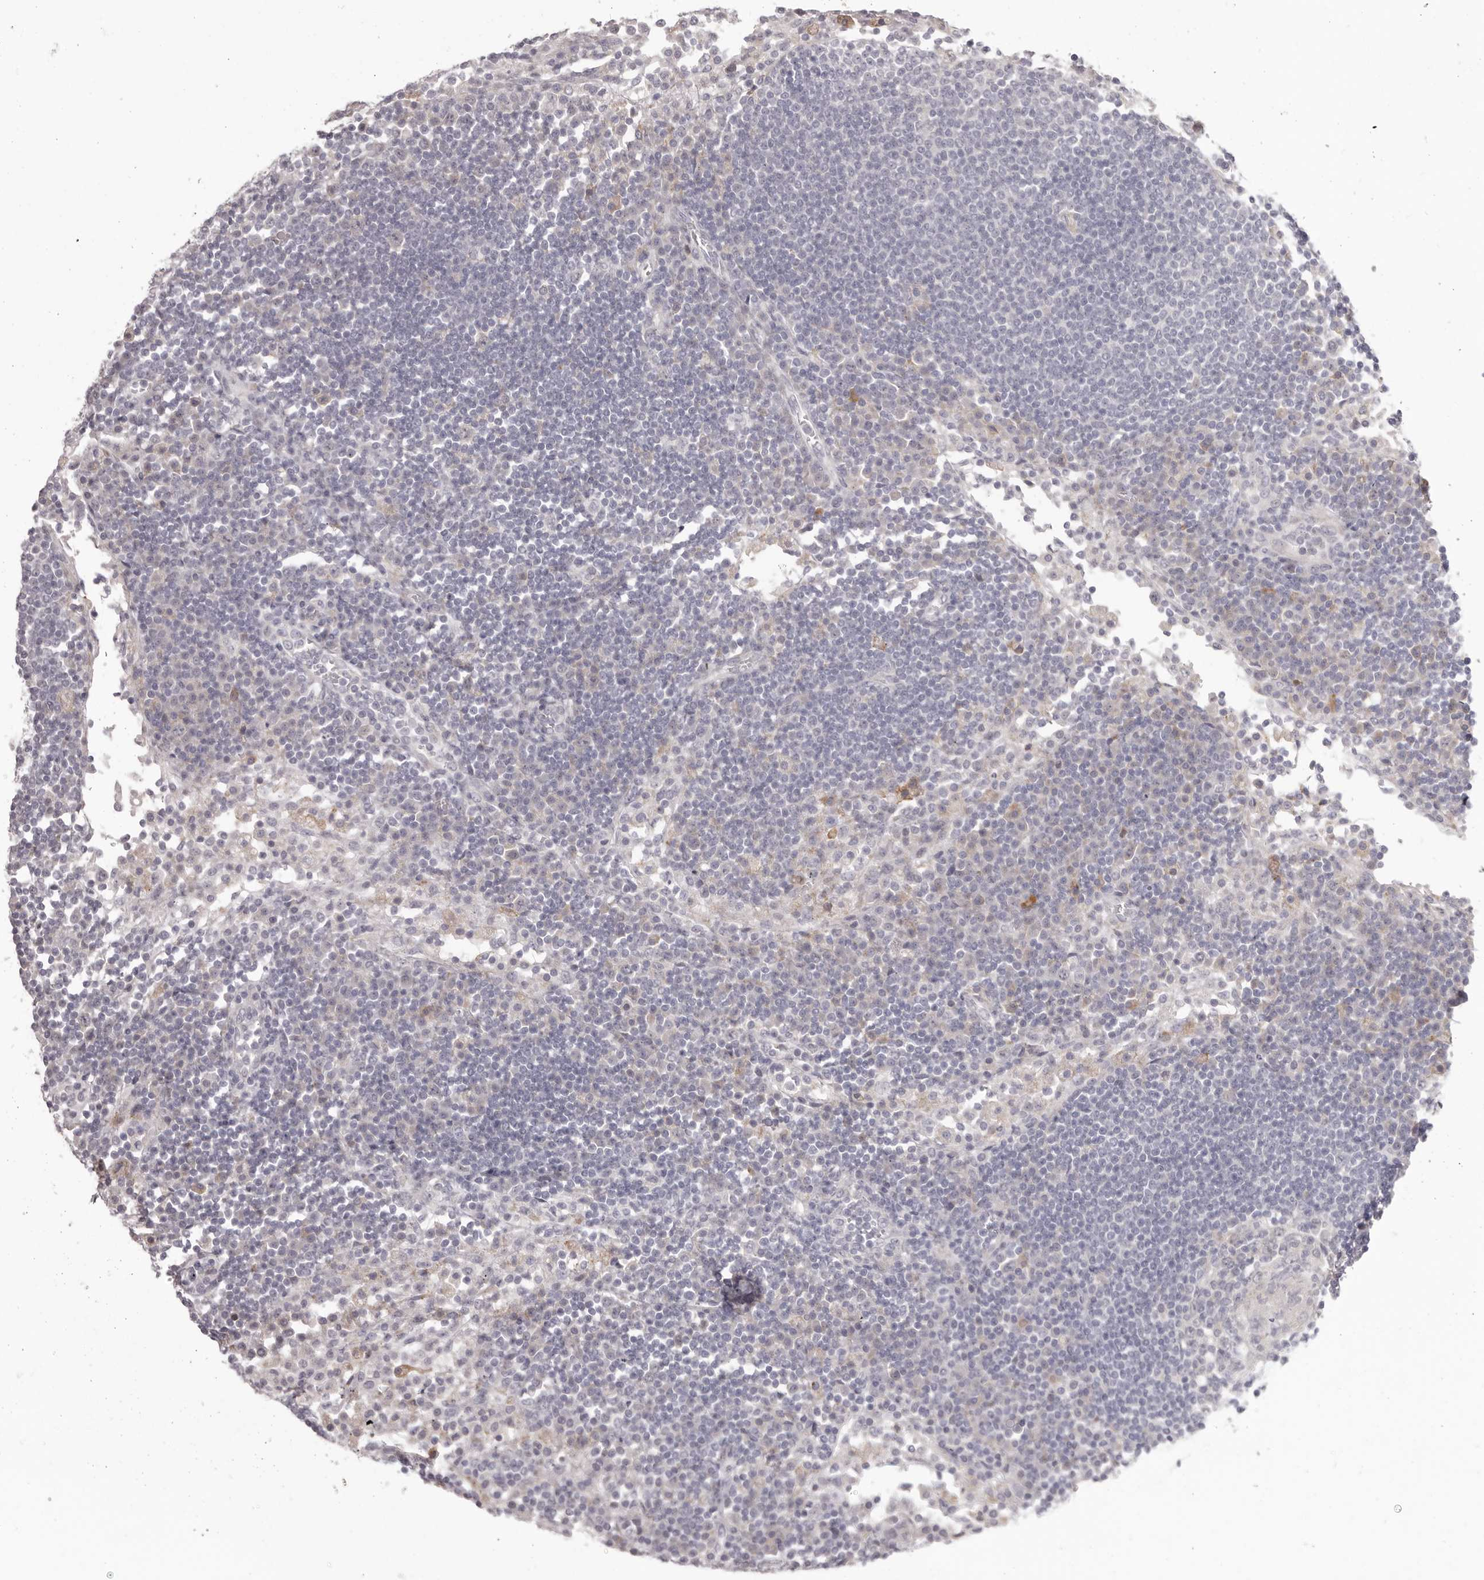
{"staining": {"intensity": "negative", "quantity": "none", "location": "none"}, "tissue": "lymph node", "cell_type": "Germinal center cells", "image_type": "normal", "snomed": [{"axis": "morphology", "description": "Normal tissue, NOS"}, {"axis": "topography", "description": "Lymph node"}], "caption": "This image is of unremarkable lymph node stained with immunohistochemistry to label a protein in brown with the nuclei are counter-stained blue. There is no positivity in germinal center cells. (Stains: DAB IHC with hematoxylin counter stain, Microscopy: brightfield microscopy at high magnification).", "gene": "OTUD3", "patient": {"sex": "female", "age": 53}}